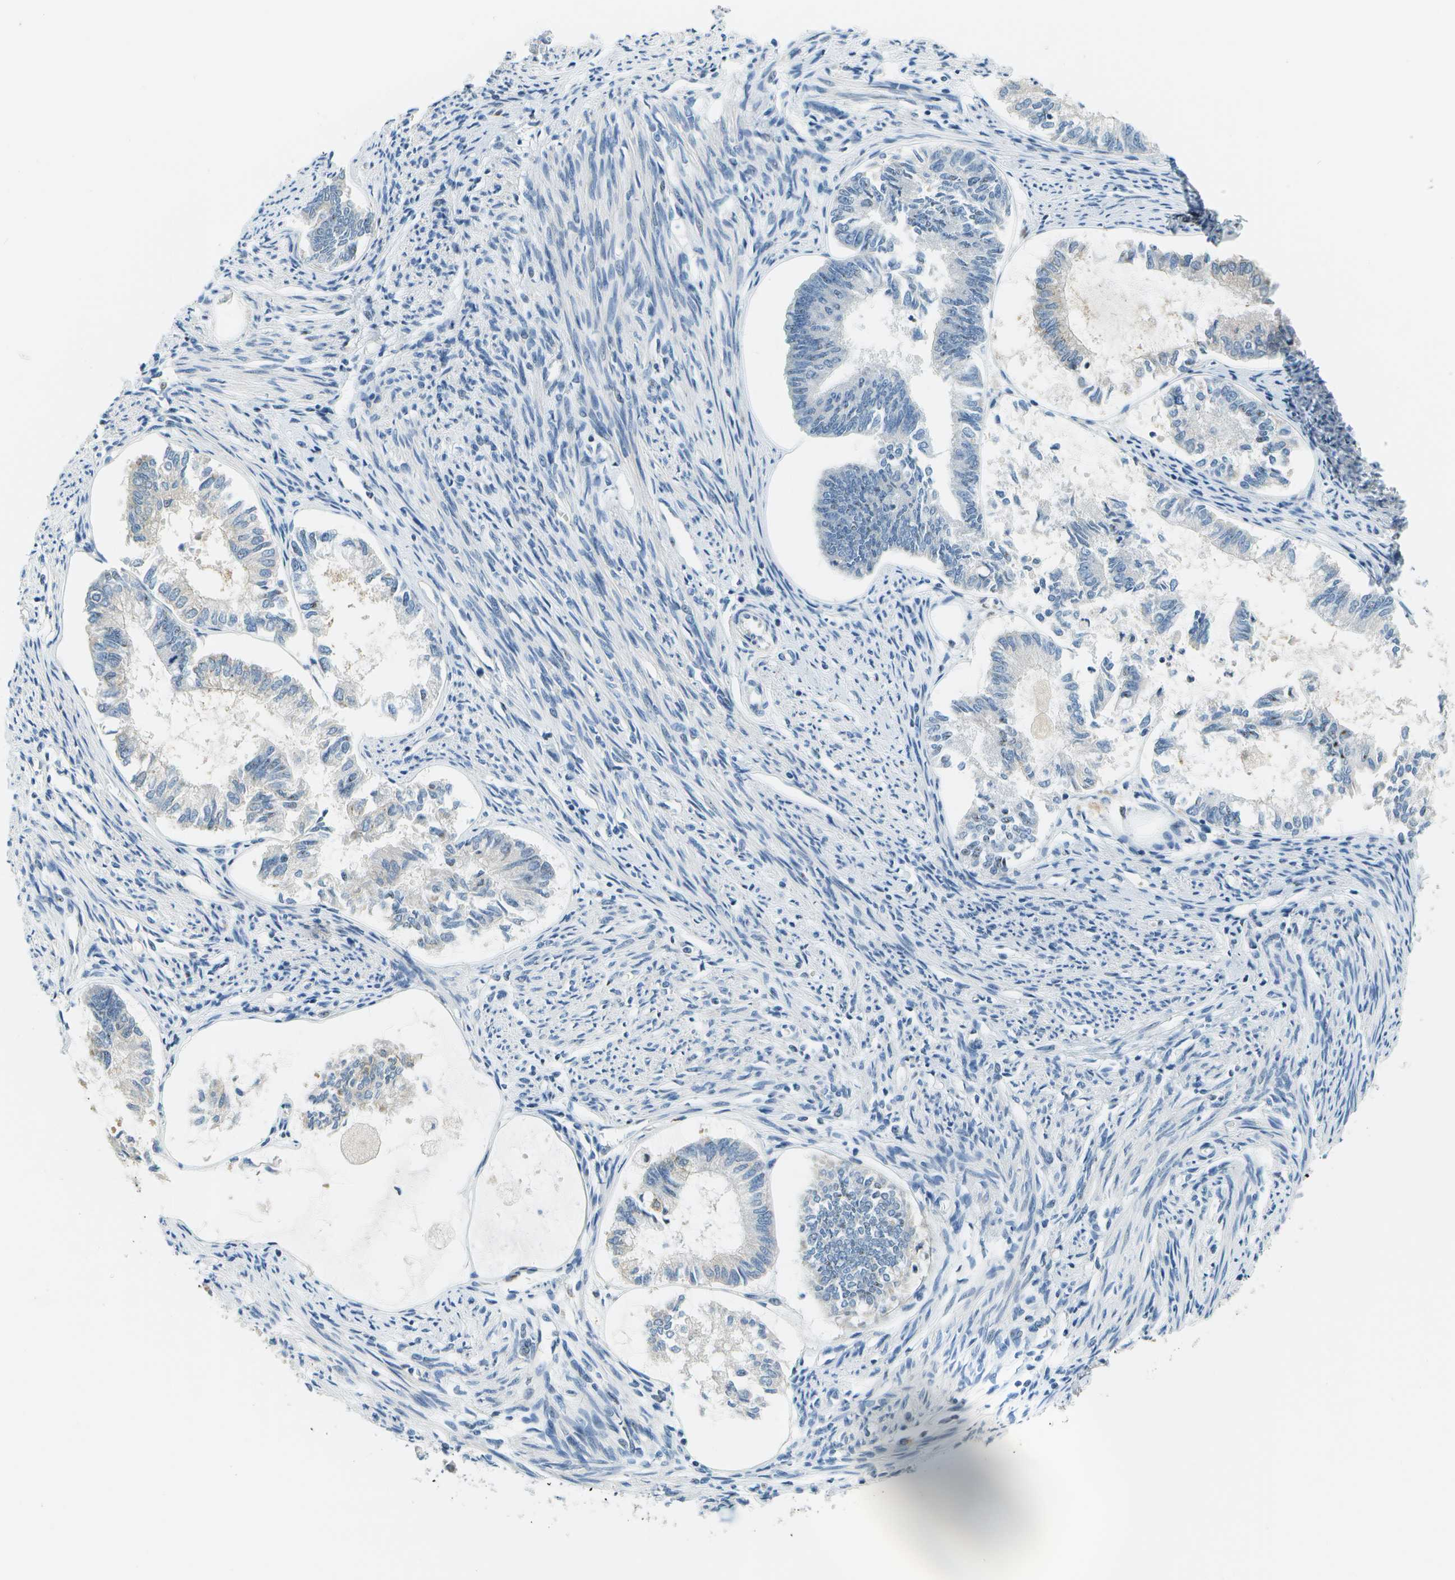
{"staining": {"intensity": "negative", "quantity": "none", "location": "none"}, "tissue": "endometrial cancer", "cell_type": "Tumor cells", "image_type": "cancer", "snomed": [{"axis": "morphology", "description": "Adenocarcinoma, NOS"}, {"axis": "topography", "description": "Endometrium"}], "caption": "The image shows no significant positivity in tumor cells of adenocarcinoma (endometrial).", "gene": "PTGIS", "patient": {"sex": "female", "age": 86}}